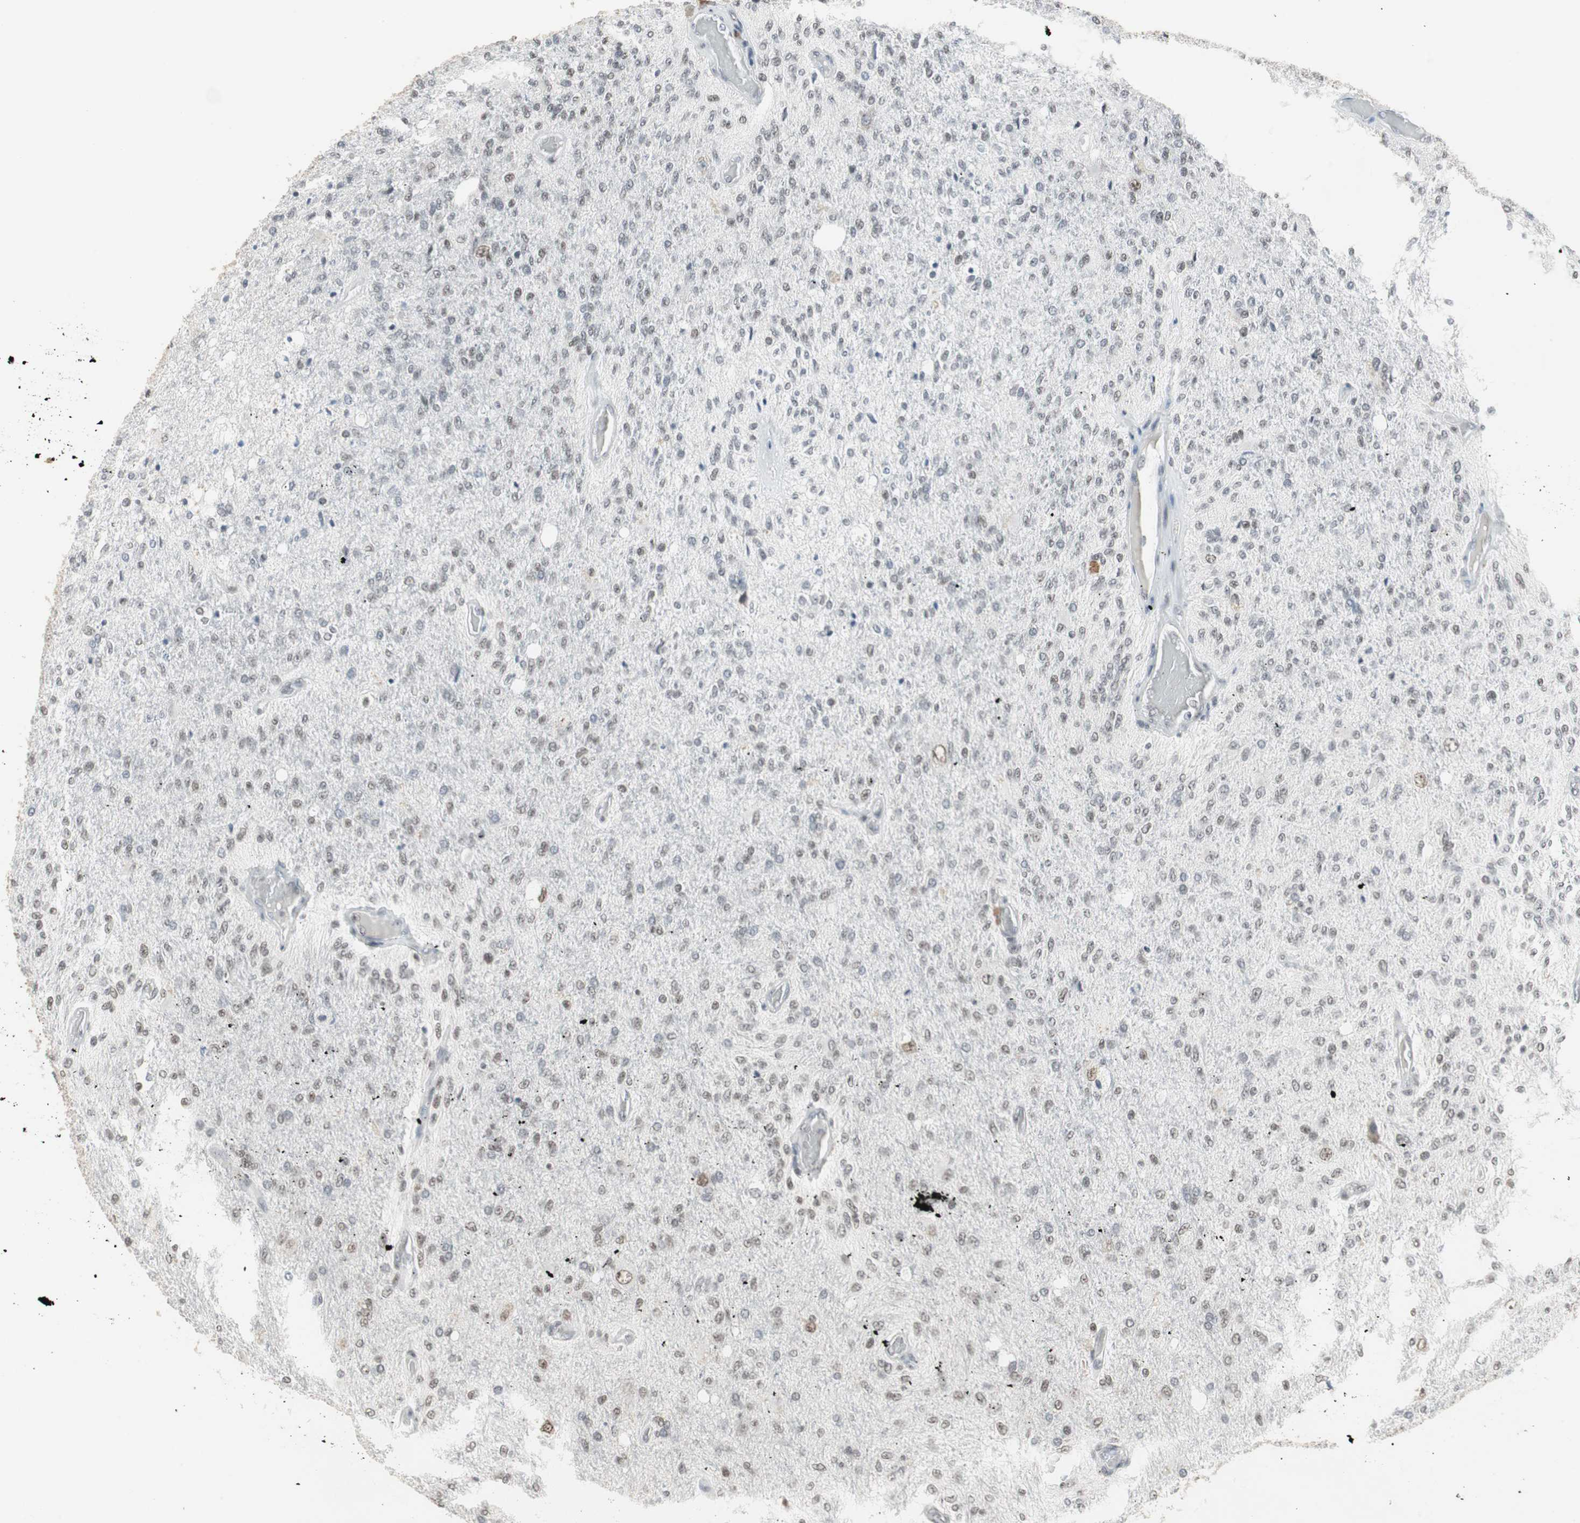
{"staining": {"intensity": "weak", "quantity": "<25%", "location": "nuclear"}, "tissue": "glioma", "cell_type": "Tumor cells", "image_type": "cancer", "snomed": [{"axis": "morphology", "description": "Normal tissue, NOS"}, {"axis": "morphology", "description": "Glioma, malignant, High grade"}, {"axis": "topography", "description": "Cerebral cortex"}], "caption": "Glioma was stained to show a protein in brown. There is no significant staining in tumor cells.", "gene": "RTF1", "patient": {"sex": "male", "age": 77}}